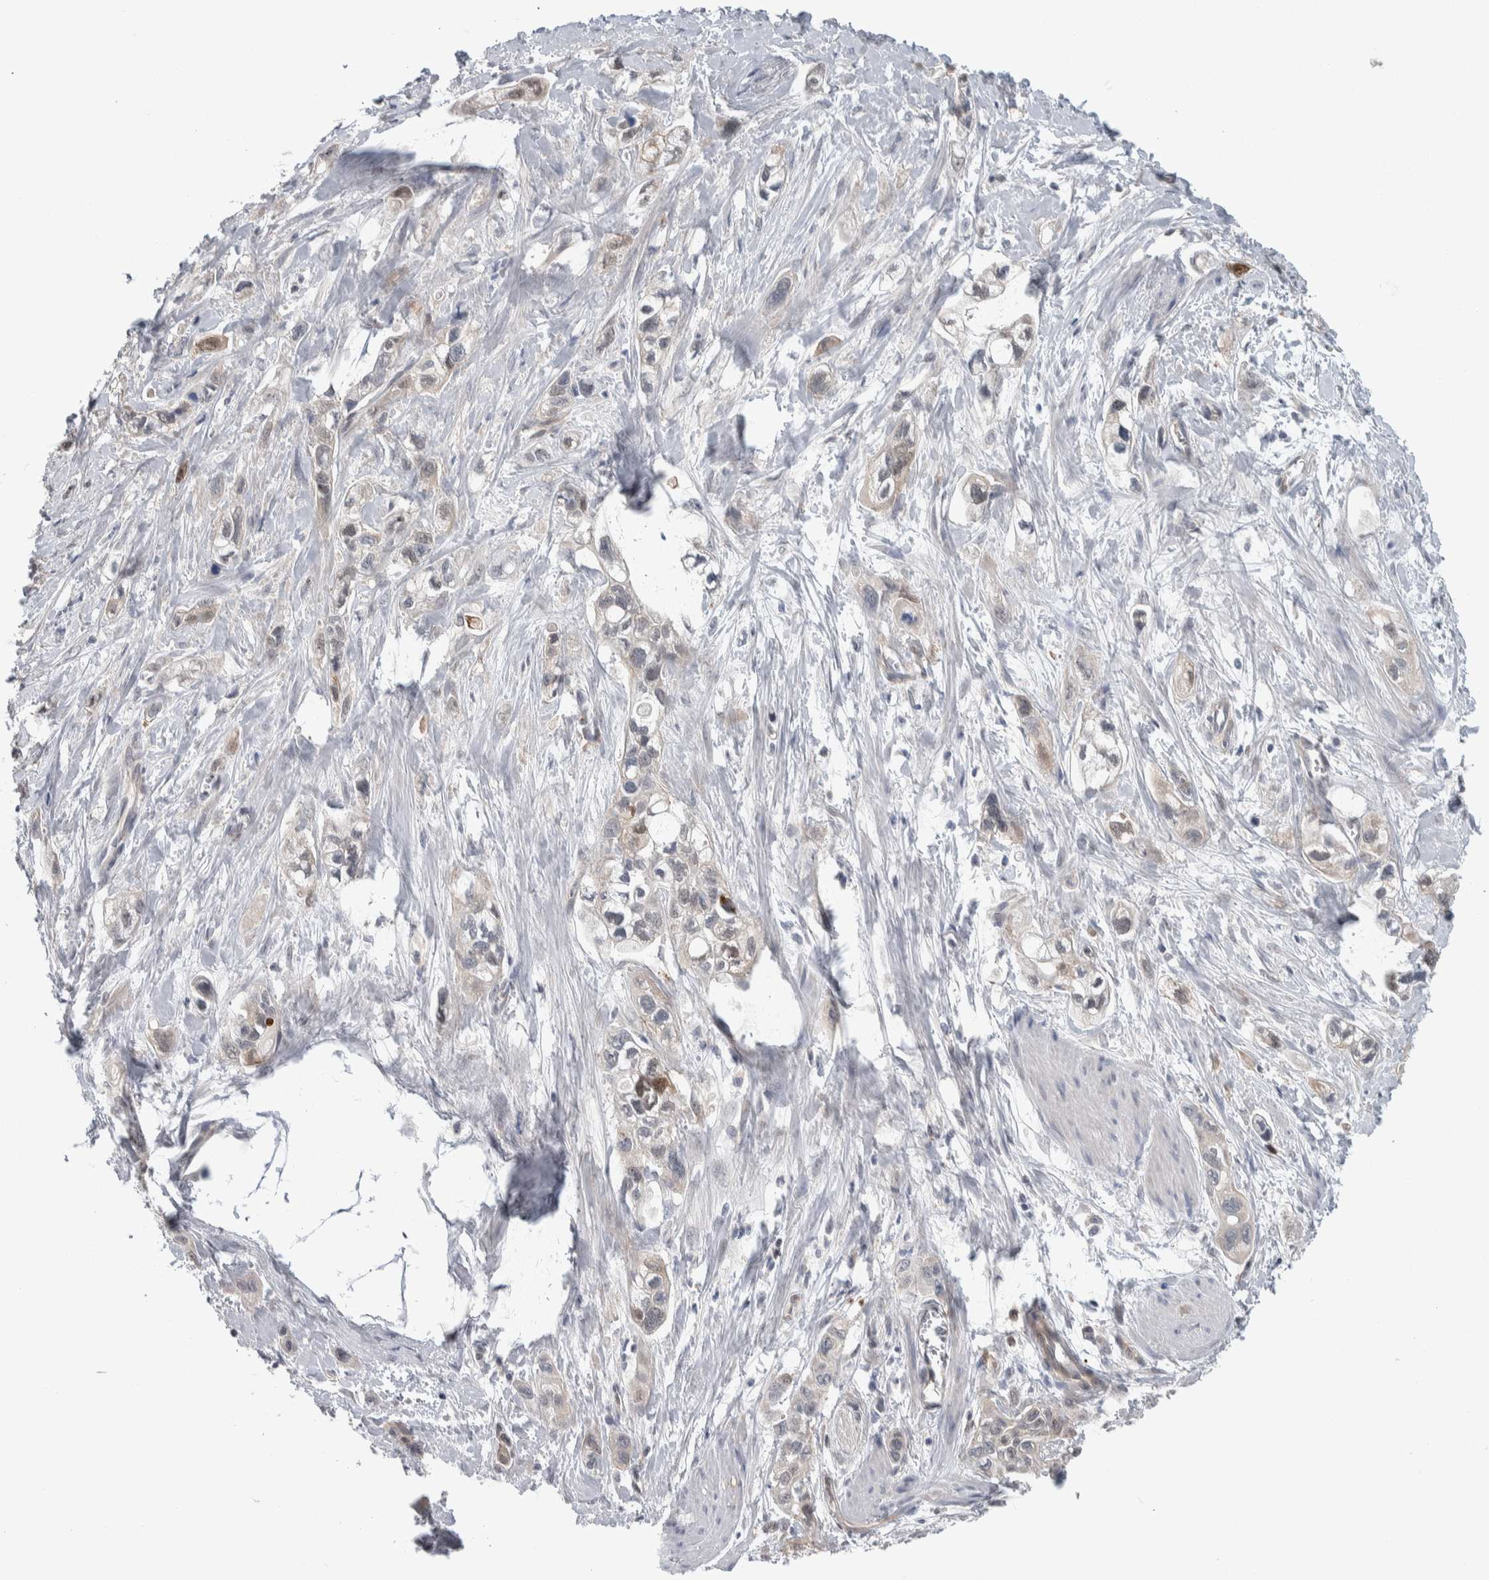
{"staining": {"intensity": "weak", "quantity": "<25%", "location": "cytoplasmic/membranous"}, "tissue": "pancreatic cancer", "cell_type": "Tumor cells", "image_type": "cancer", "snomed": [{"axis": "morphology", "description": "Adenocarcinoma, NOS"}, {"axis": "topography", "description": "Pancreas"}], "caption": "Human pancreatic adenocarcinoma stained for a protein using immunohistochemistry reveals no positivity in tumor cells.", "gene": "TAX1BP1", "patient": {"sex": "male", "age": 74}}